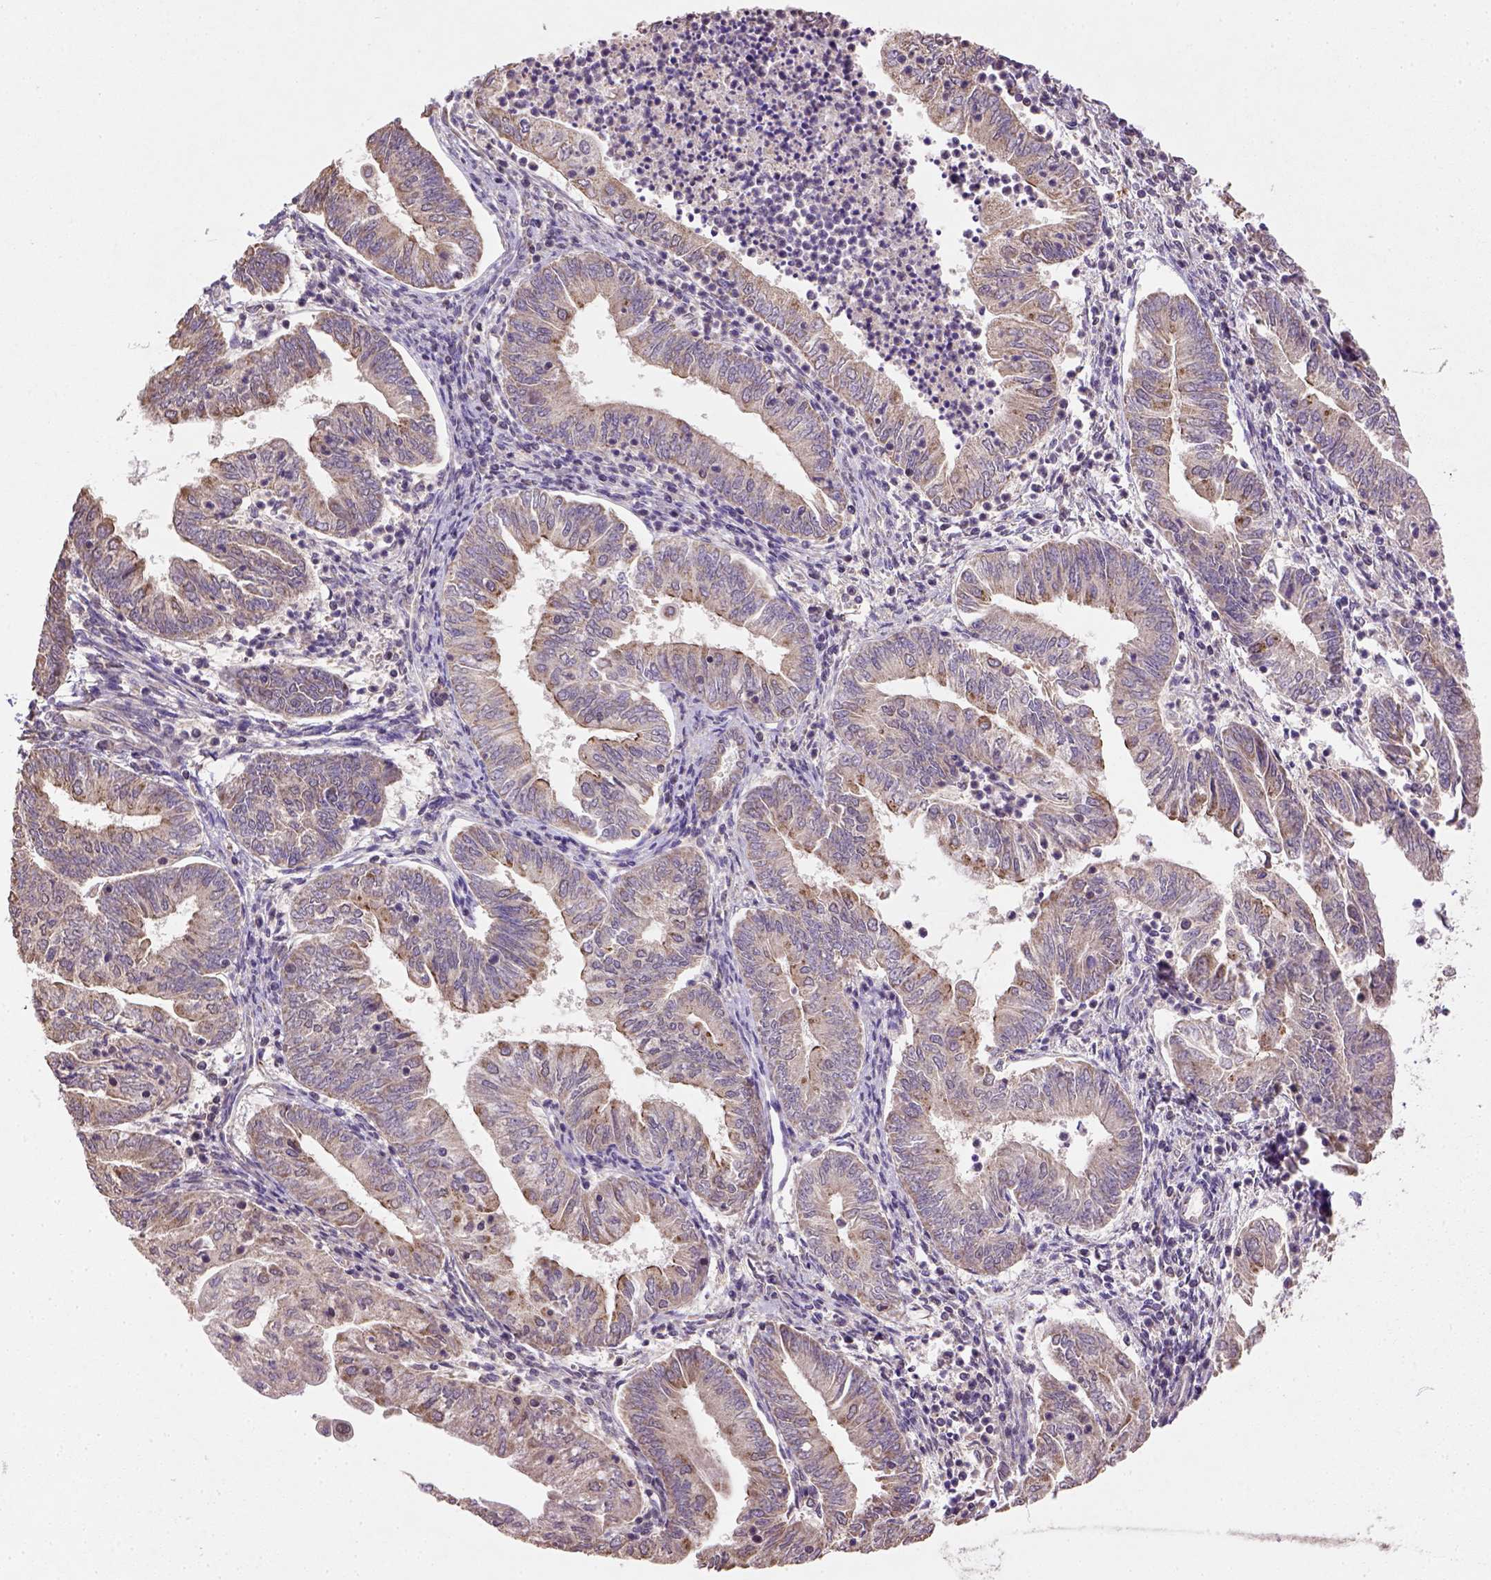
{"staining": {"intensity": "moderate", "quantity": "<25%", "location": "cytoplasmic/membranous"}, "tissue": "endometrial cancer", "cell_type": "Tumor cells", "image_type": "cancer", "snomed": [{"axis": "morphology", "description": "Adenocarcinoma, NOS"}, {"axis": "topography", "description": "Endometrium"}], "caption": "Endometrial cancer (adenocarcinoma) stained with DAB (3,3'-diaminobenzidine) IHC reveals low levels of moderate cytoplasmic/membranous positivity in about <25% of tumor cells.", "gene": "NUDT10", "patient": {"sex": "female", "age": 55}}